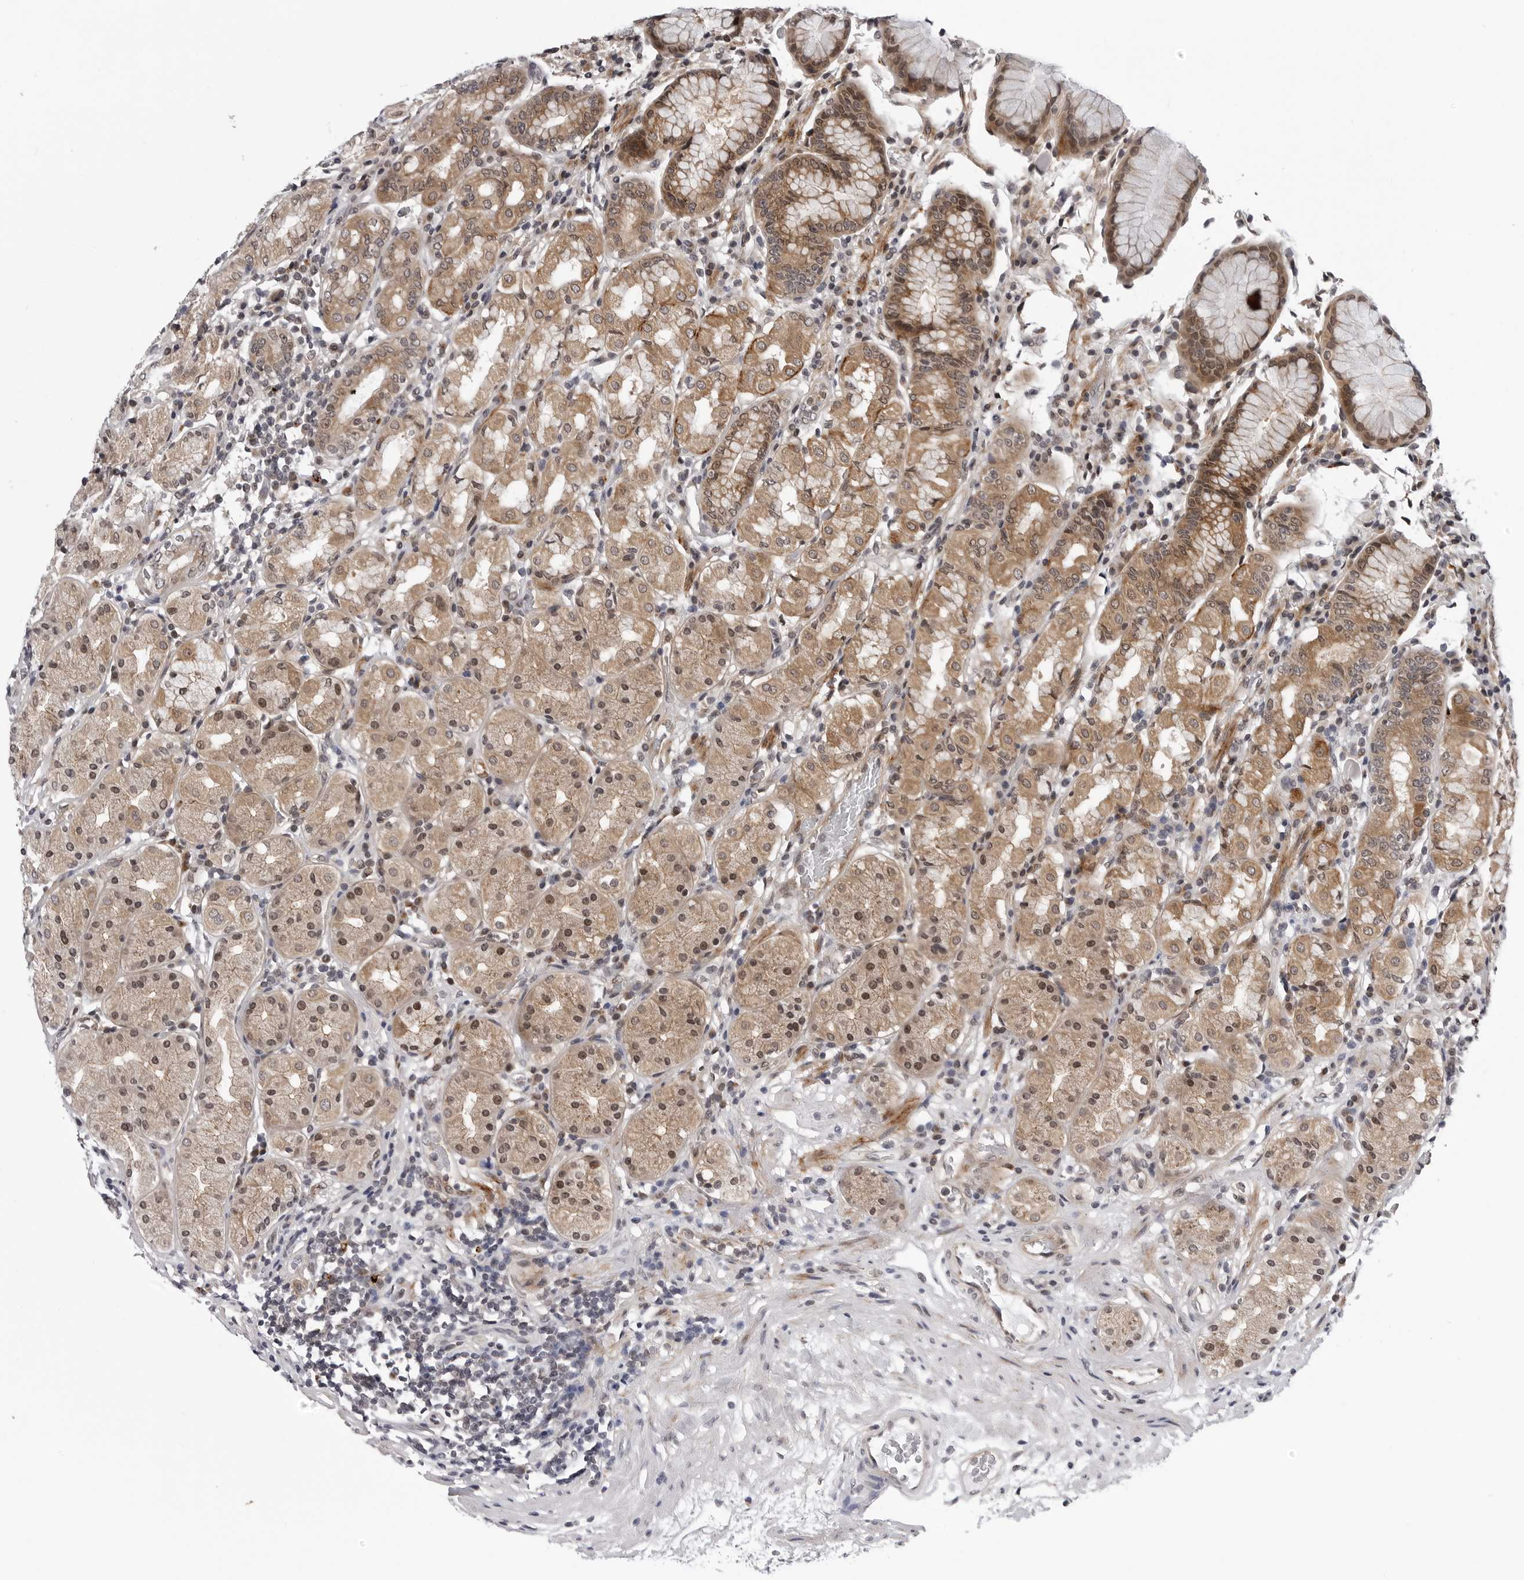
{"staining": {"intensity": "moderate", "quantity": "25%-75%", "location": "cytoplasmic/membranous,nuclear"}, "tissue": "stomach", "cell_type": "Glandular cells", "image_type": "normal", "snomed": [{"axis": "morphology", "description": "Normal tissue, NOS"}, {"axis": "topography", "description": "Stomach, lower"}], "caption": "Immunohistochemistry (IHC) of normal human stomach demonstrates medium levels of moderate cytoplasmic/membranous,nuclear expression in approximately 25%-75% of glandular cells.", "gene": "KIAA1614", "patient": {"sex": "female", "age": 56}}